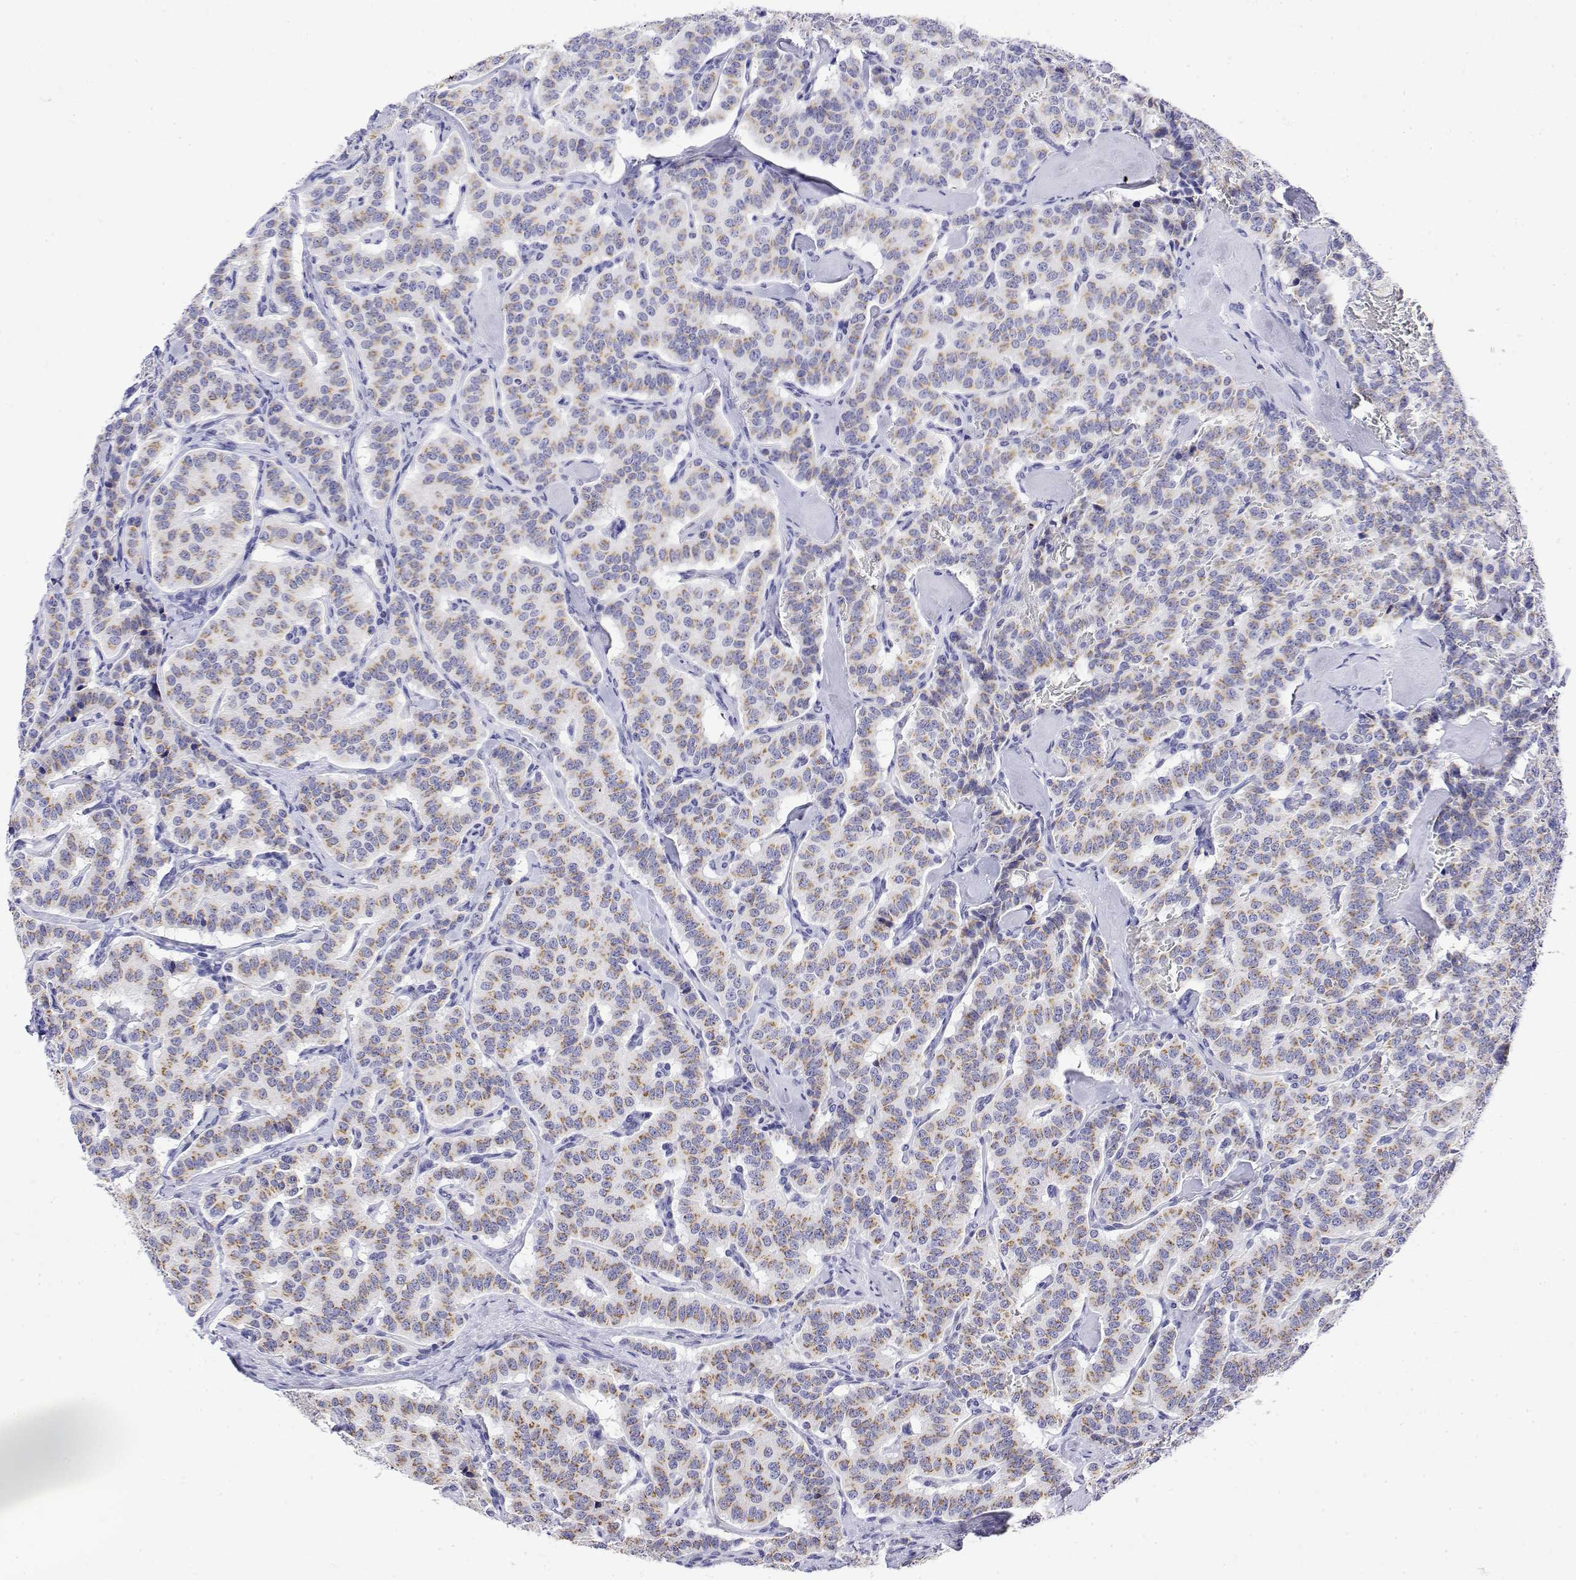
{"staining": {"intensity": "moderate", "quantity": "25%-75%", "location": "cytoplasmic/membranous"}, "tissue": "carcinoid", "cell_type": "Tumor cells", "image_type": "cancer", "snomed": [{"axis": "morphology", "description": "Carcinoid, malignant, NOS"}, {"axis": "topography", "description": "Lung"}], "caption": "A photomicrograph showing moderate cytoplasmic/membranous positivity in approximately 25%-75% of tumor cells in malignant carcinoid, as visualized by brown immunohistochemical staining.", "gene": "YIPF3", "patient": {"sex": "female", "age": 46}}